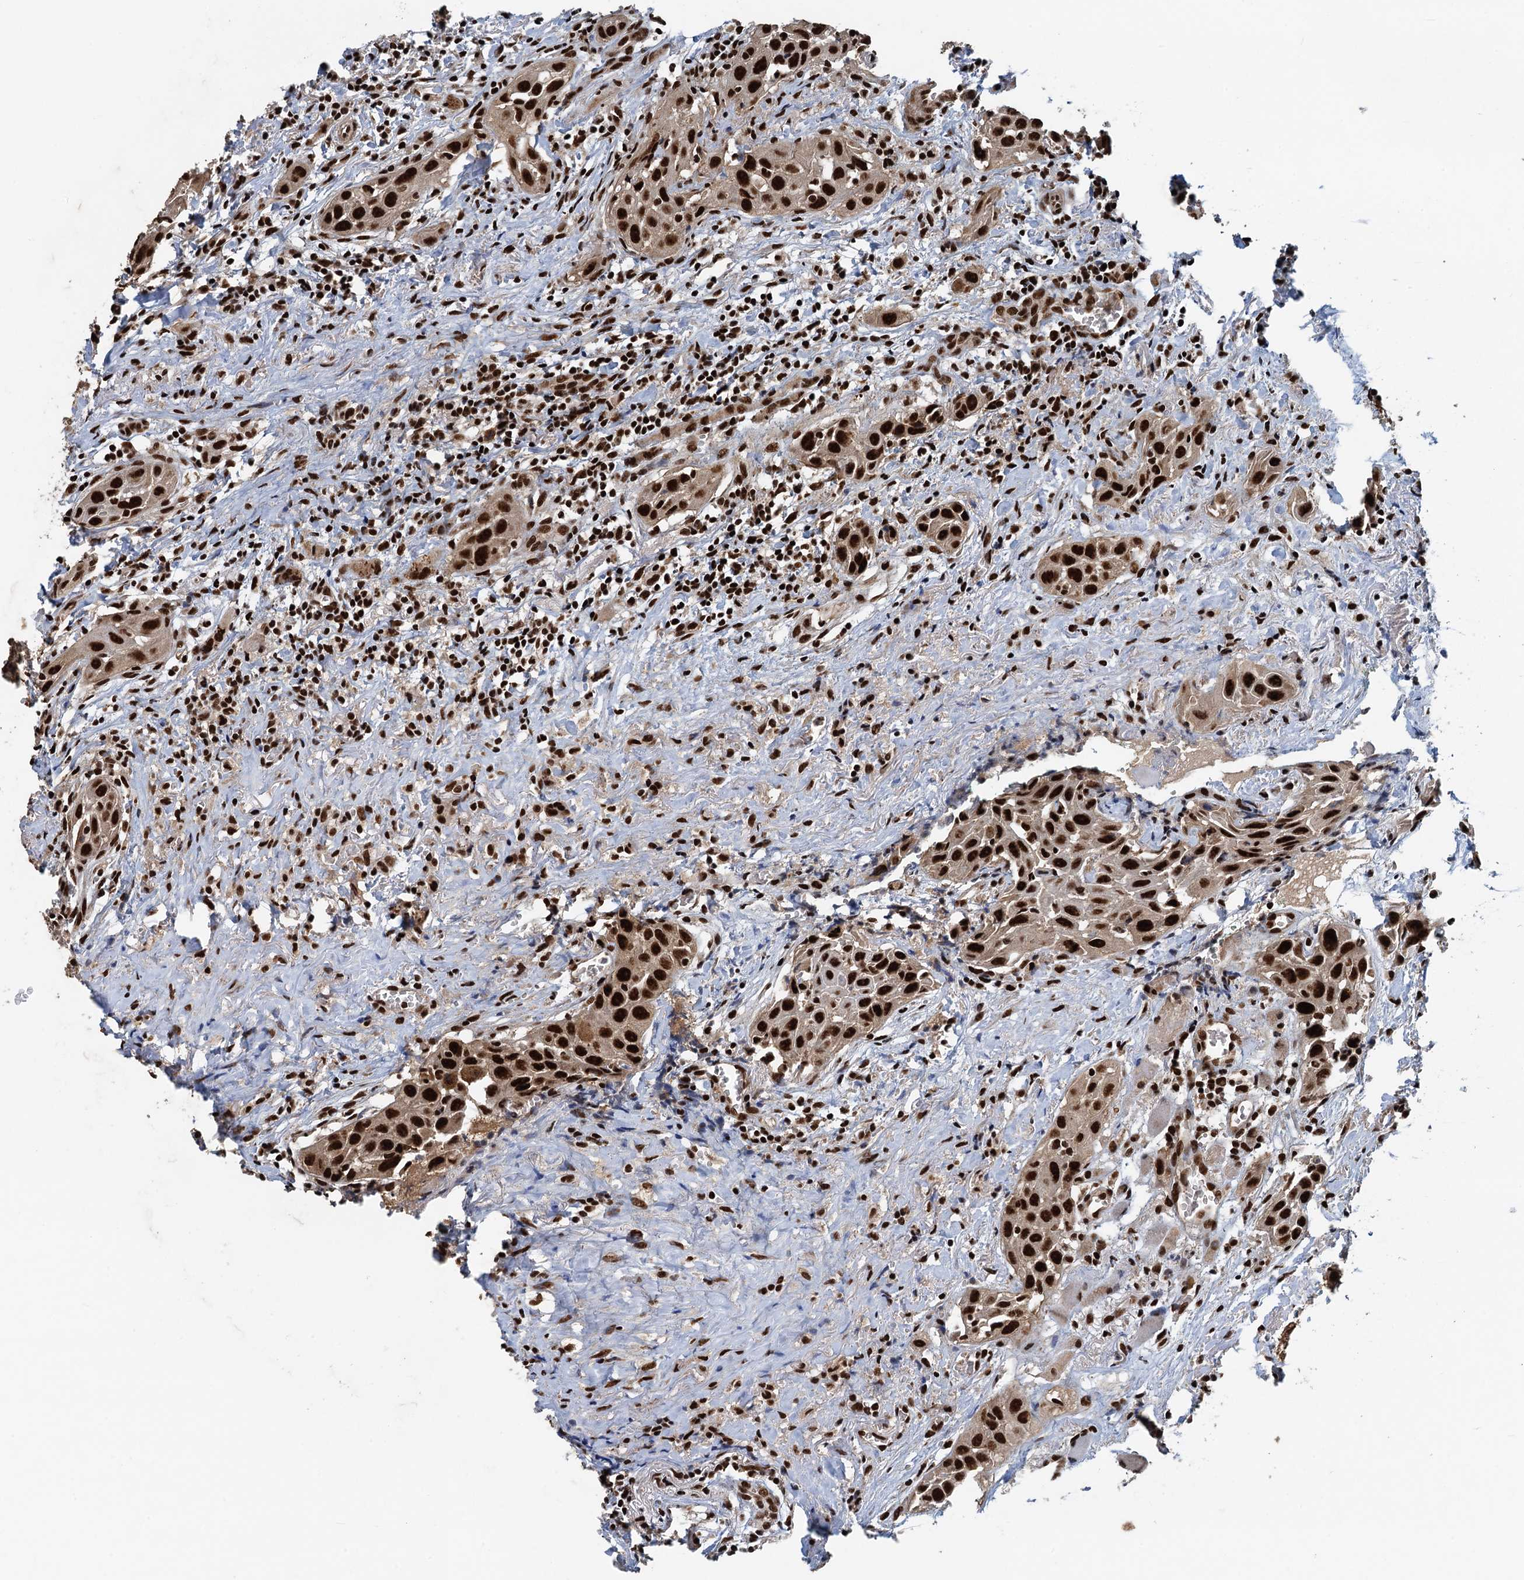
{"staining": {"intensity": "strong", "quantity": ">75%", "location": "nuclear"}, "tissue": "head and neck cancer", "cell_type": "Tumor cells", "image_type": "cancer", "snomed": [{"axis": "morphology", "description": "Squamous cell carcinoma, NOS"}, {"axis": "topography", "description": "Oral tissue"}, {"axis": "topography", "description": "Head-Neck"}], "caption": "Immunohistochemistry (IHC) micrograph of neoplastic tissue: head and neck squamous cell carcinoma stained using IHC shows high levels of strong protein expression localized specifically in the nuclear of tumor cells, appearing as a nuclear brown color.", "gene": "ZC3H18", "patient": {"sex": "female", "age": 50}}